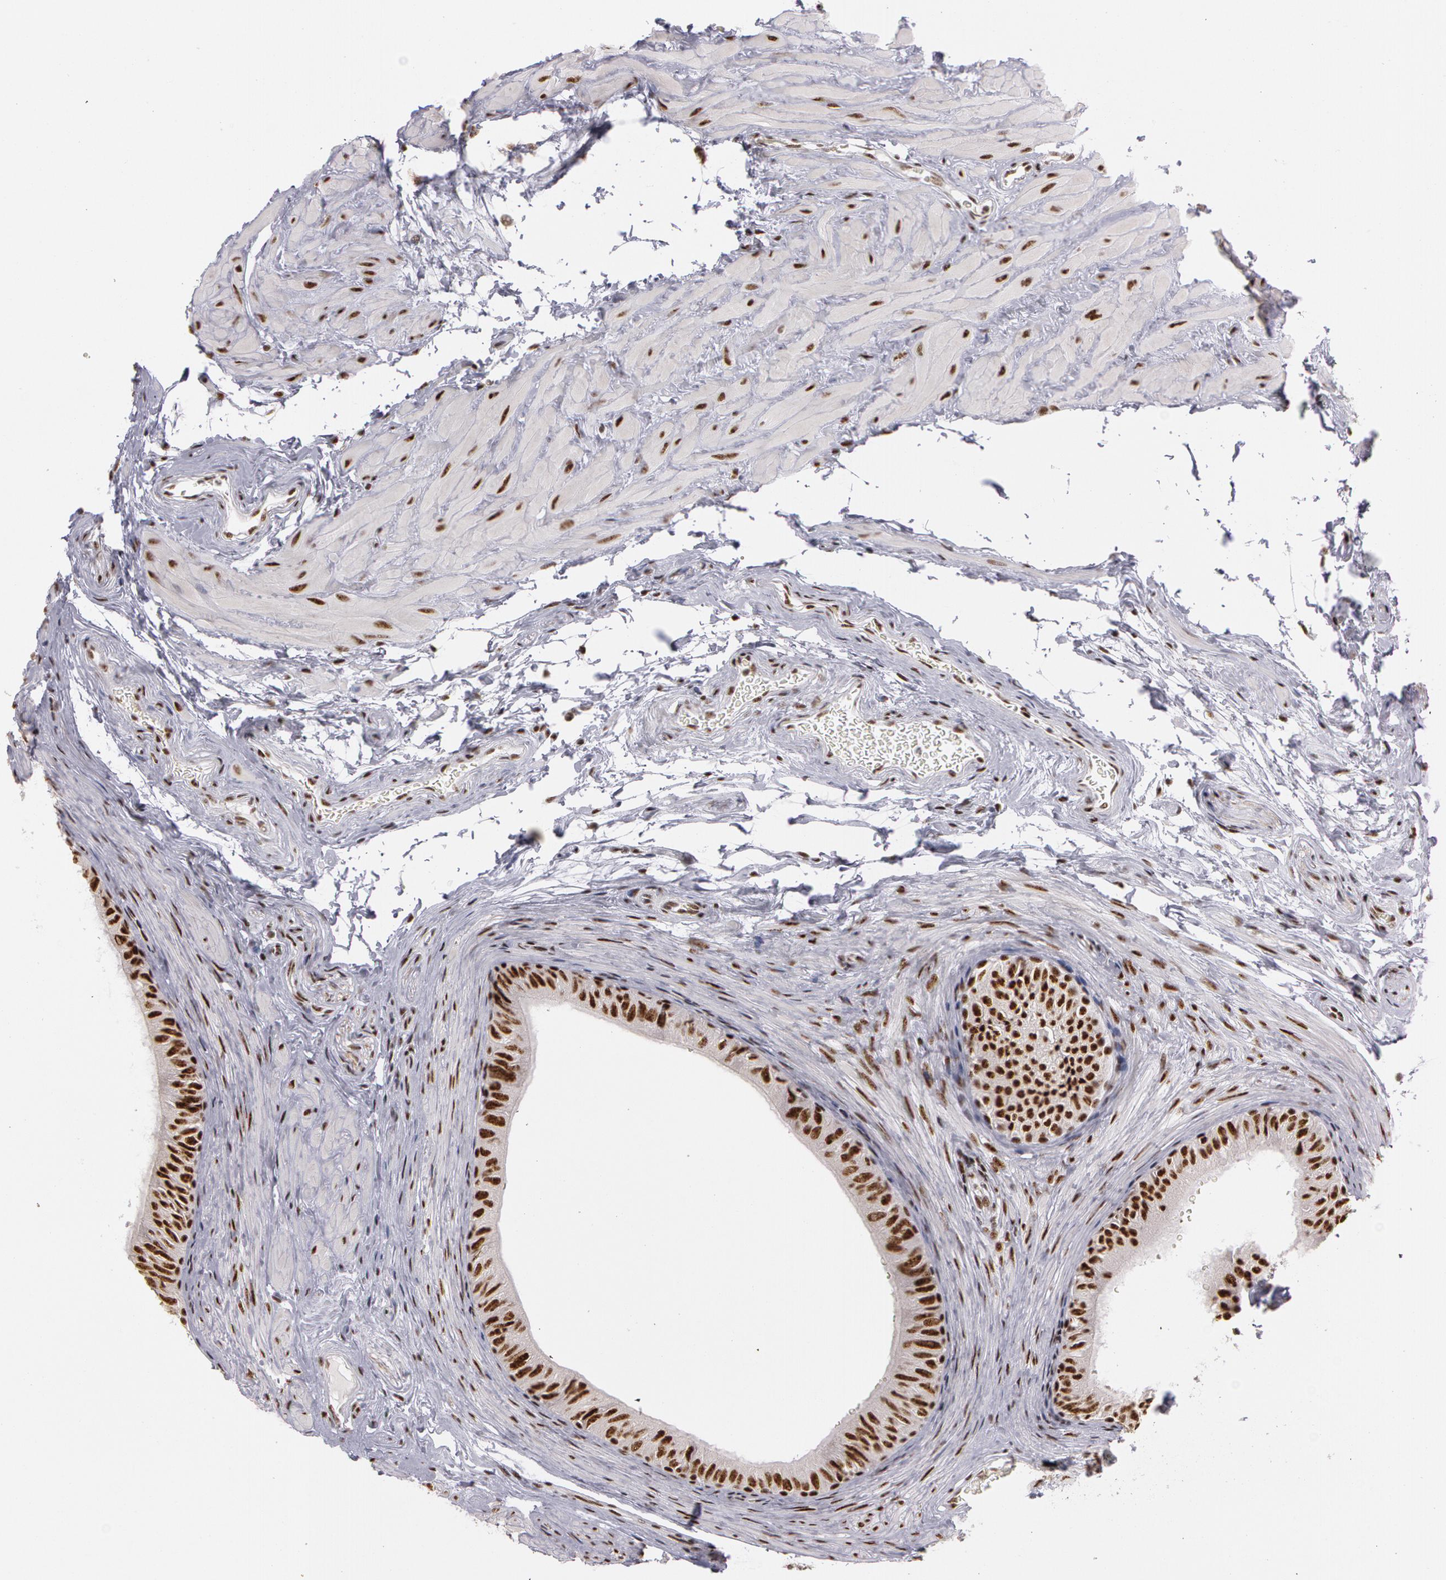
{"staining": {"intensity": "strong", "quantity": ">75%", "location": "nuclear"}, "tissue": "epididymis", "cell_type": "Glandular cells", "image_type": "normal", "snomed": [{"axis": "morphology", "description": "Normal tissue, NOS"}, {"axis": "topography", "description": "Testis"}, {"axis": "topography", "description": "Epididymis"}], "caption": "Epididymis stained with DAB (3,3'-diaminobenzidine) immunohistochemistry (IHC) exhibits high levels of strong nuclear expression in approximately >75% of glandular cells.", "gene": "PNN", "patient": {"sex": "male", "age": 36}}